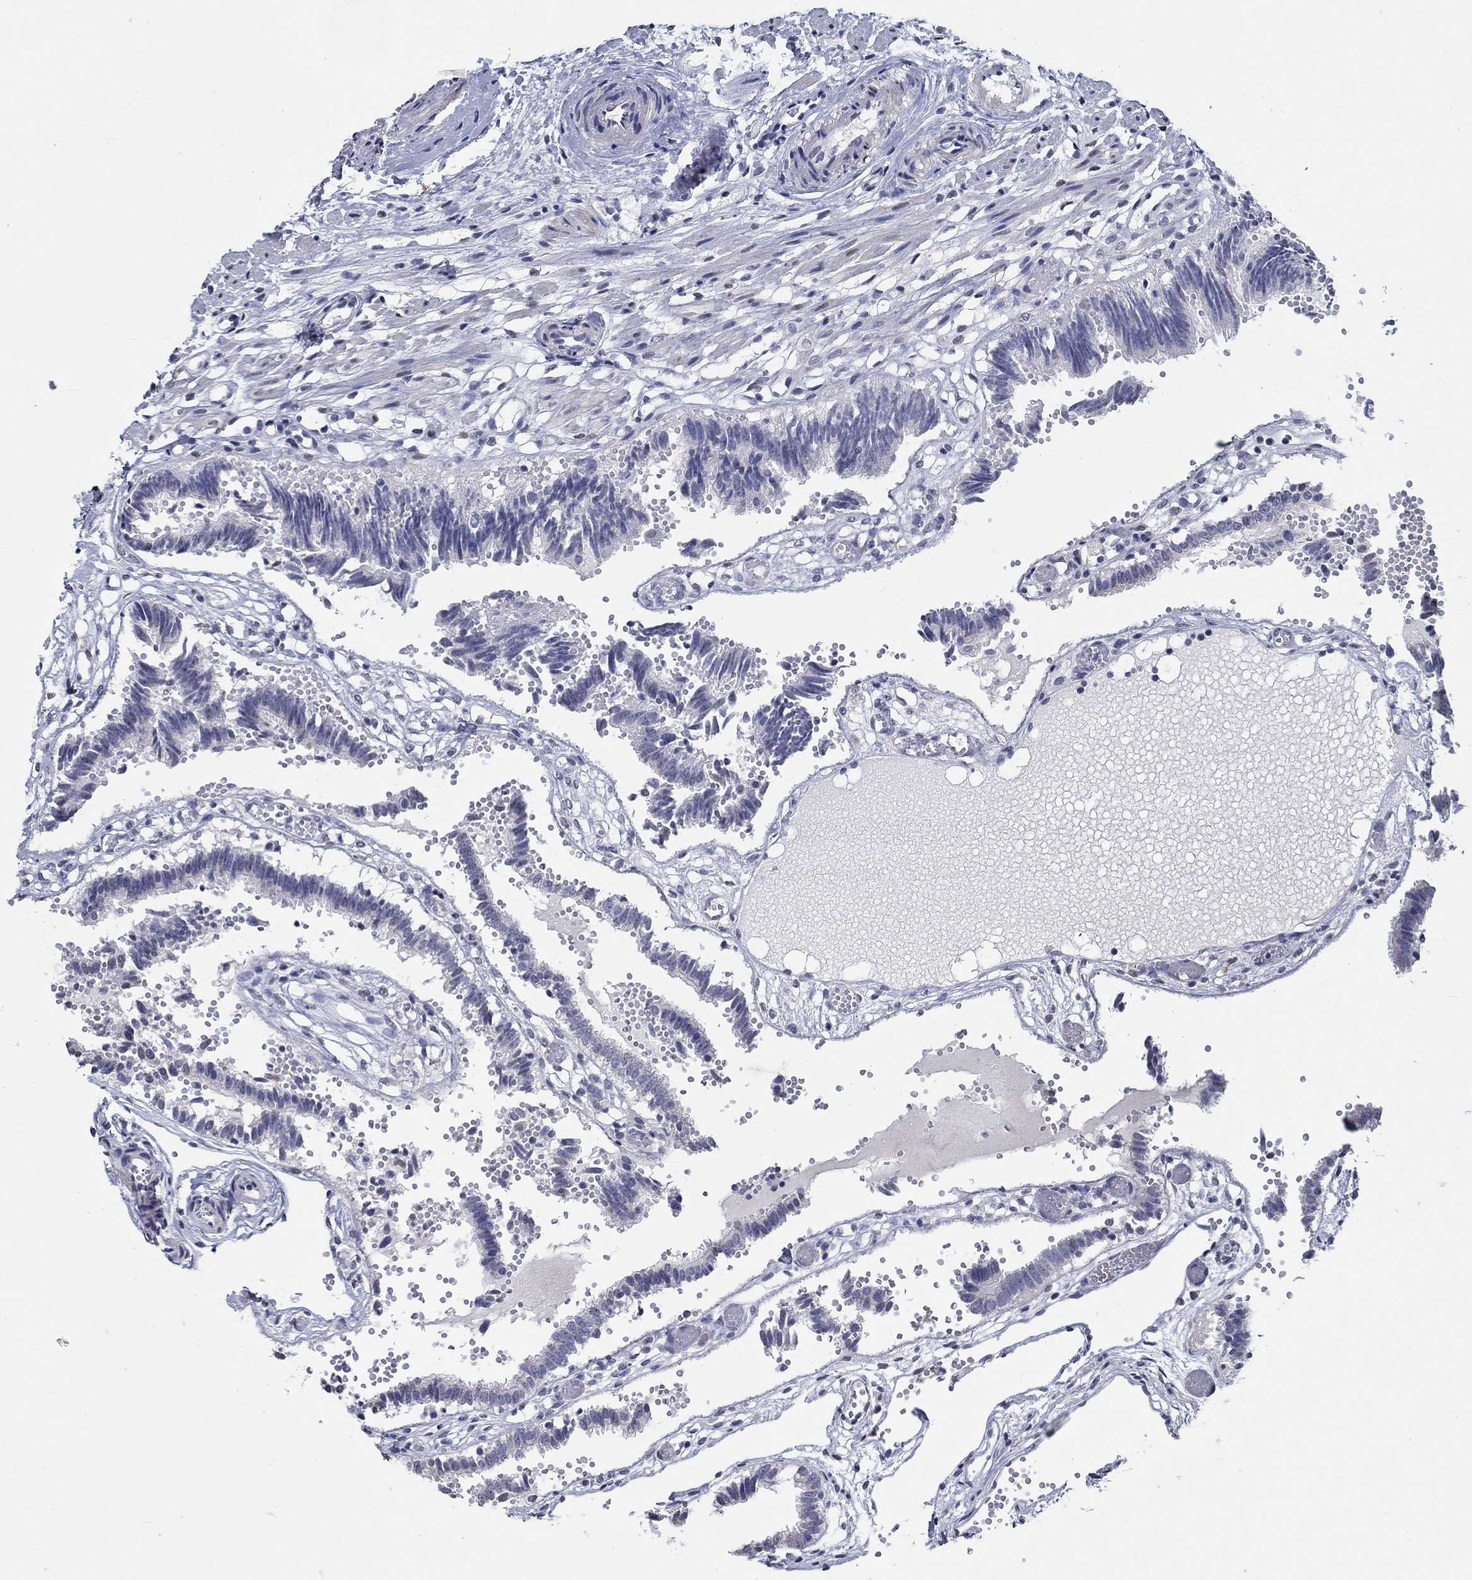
{"staining": {"intensity": "negative", "quantity": "none", "location": "none"}, "tissue": "fallopian tube", "cell_type": "Glandular cells", "image_type": "normal", "snomed": [{"axis": "morphology", "description": "Normal tissue, NOS"}, {"axis": "topography", "description": "Fallopian tube"}], "caption": "The micrograph reveals no significant staining in glandular cells of fallopian tube.", "gene": "PDE1B", "patient": {"sex": "female", "age": 37}}